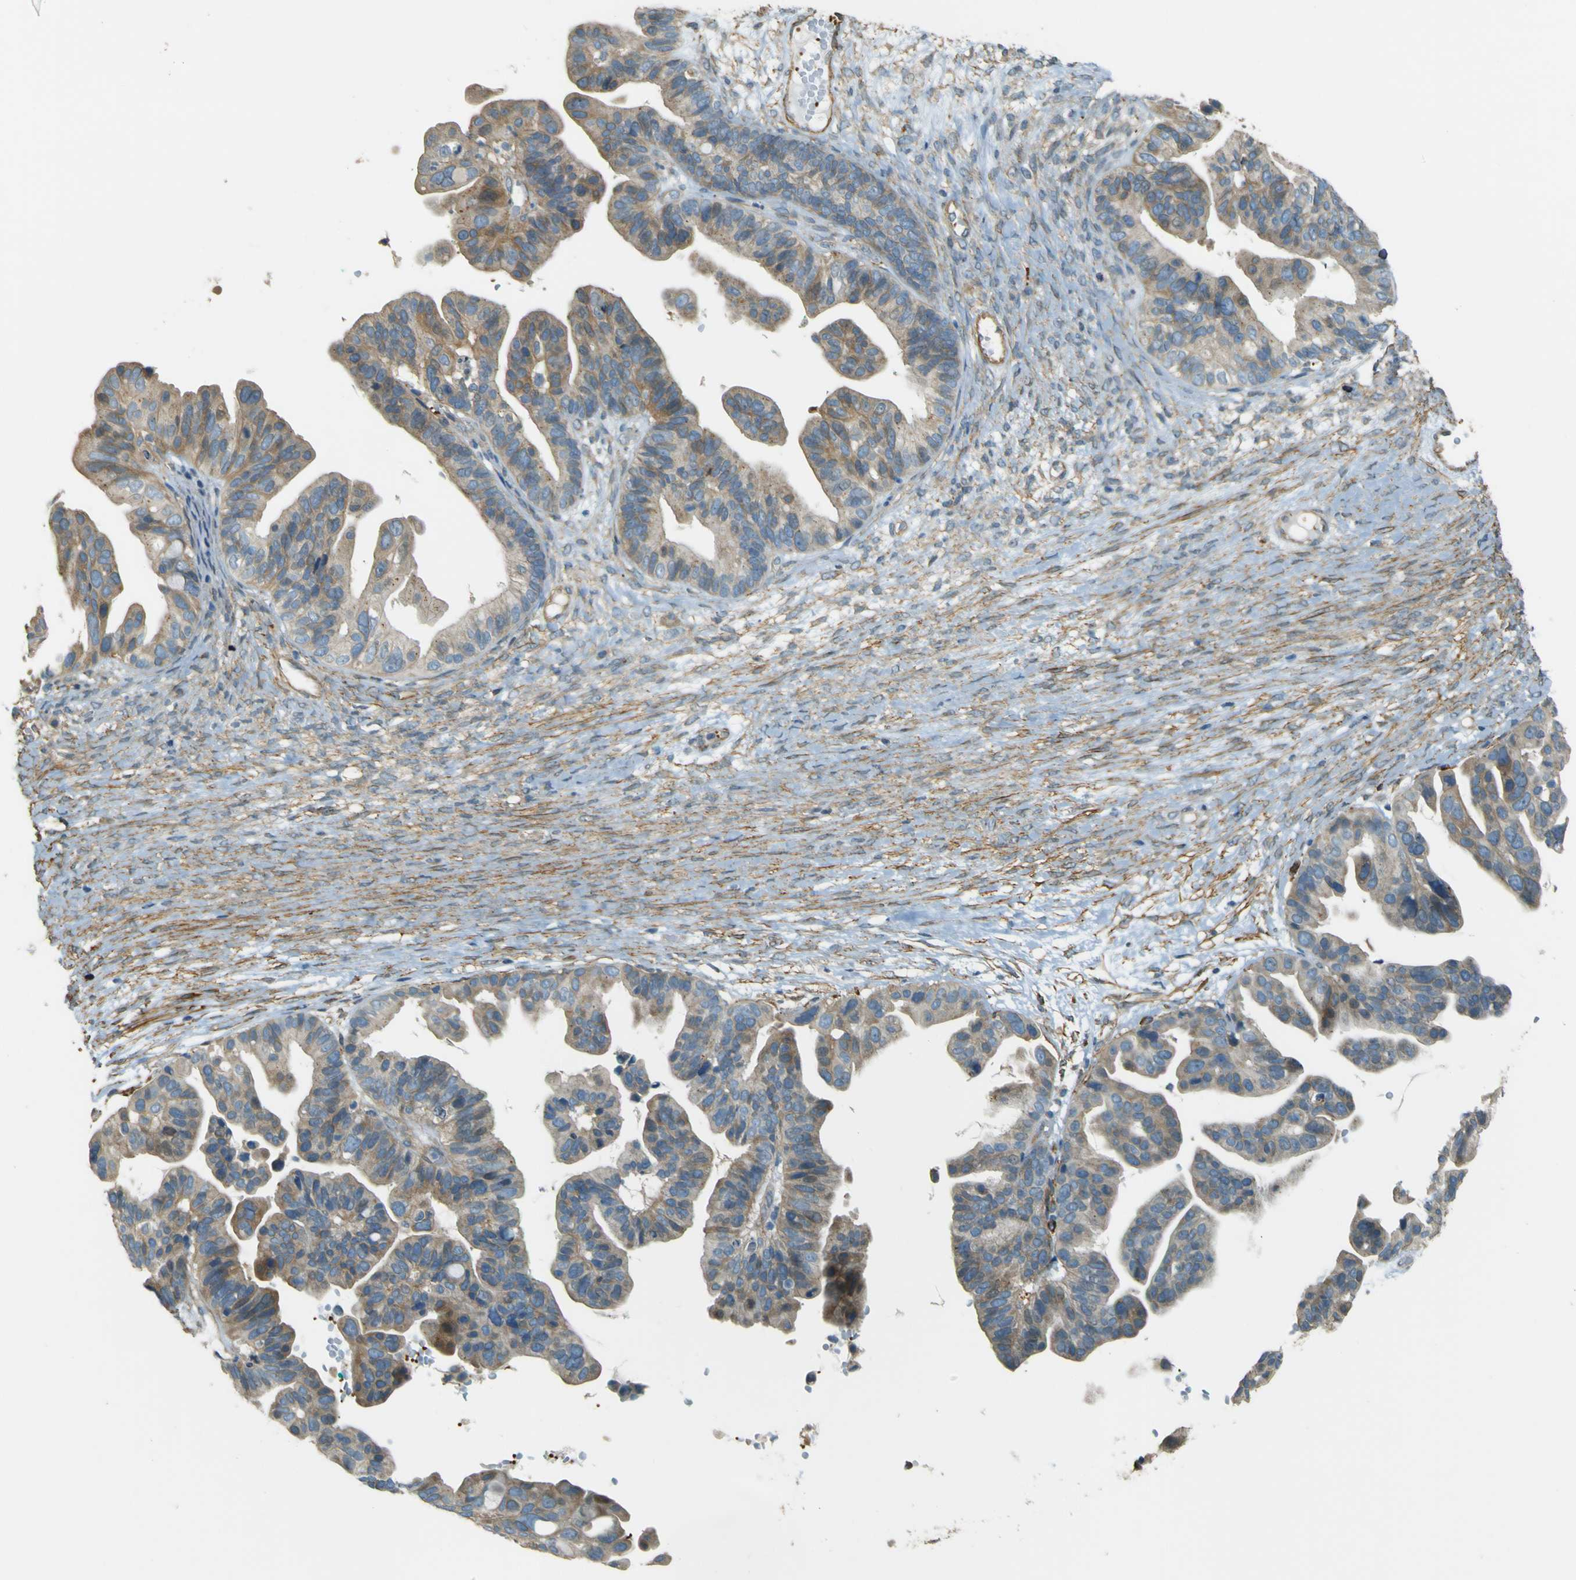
{"staining": {"intensity": "weak", "quantity": "25%-75%", "location": "cytoplasmic/membranous"}, "tissue": "ovarian cancer", "cell_type": "Tumor cells", "image_type": "cancer", "snomed": [{"axis": "morphology", "description": "Cystadenocarcinoma, serous, NOS"}, {"axis": "topography", "description": "Ovary"}], "caption": "Immunohistochemistry of human ovarian cancer exhibits low levels of weak cytoplasmic/membranous expression in about 25%-75% of tumor cells.", "gene": "NEXN", "patient": {"sex": "female", "age": 56}}